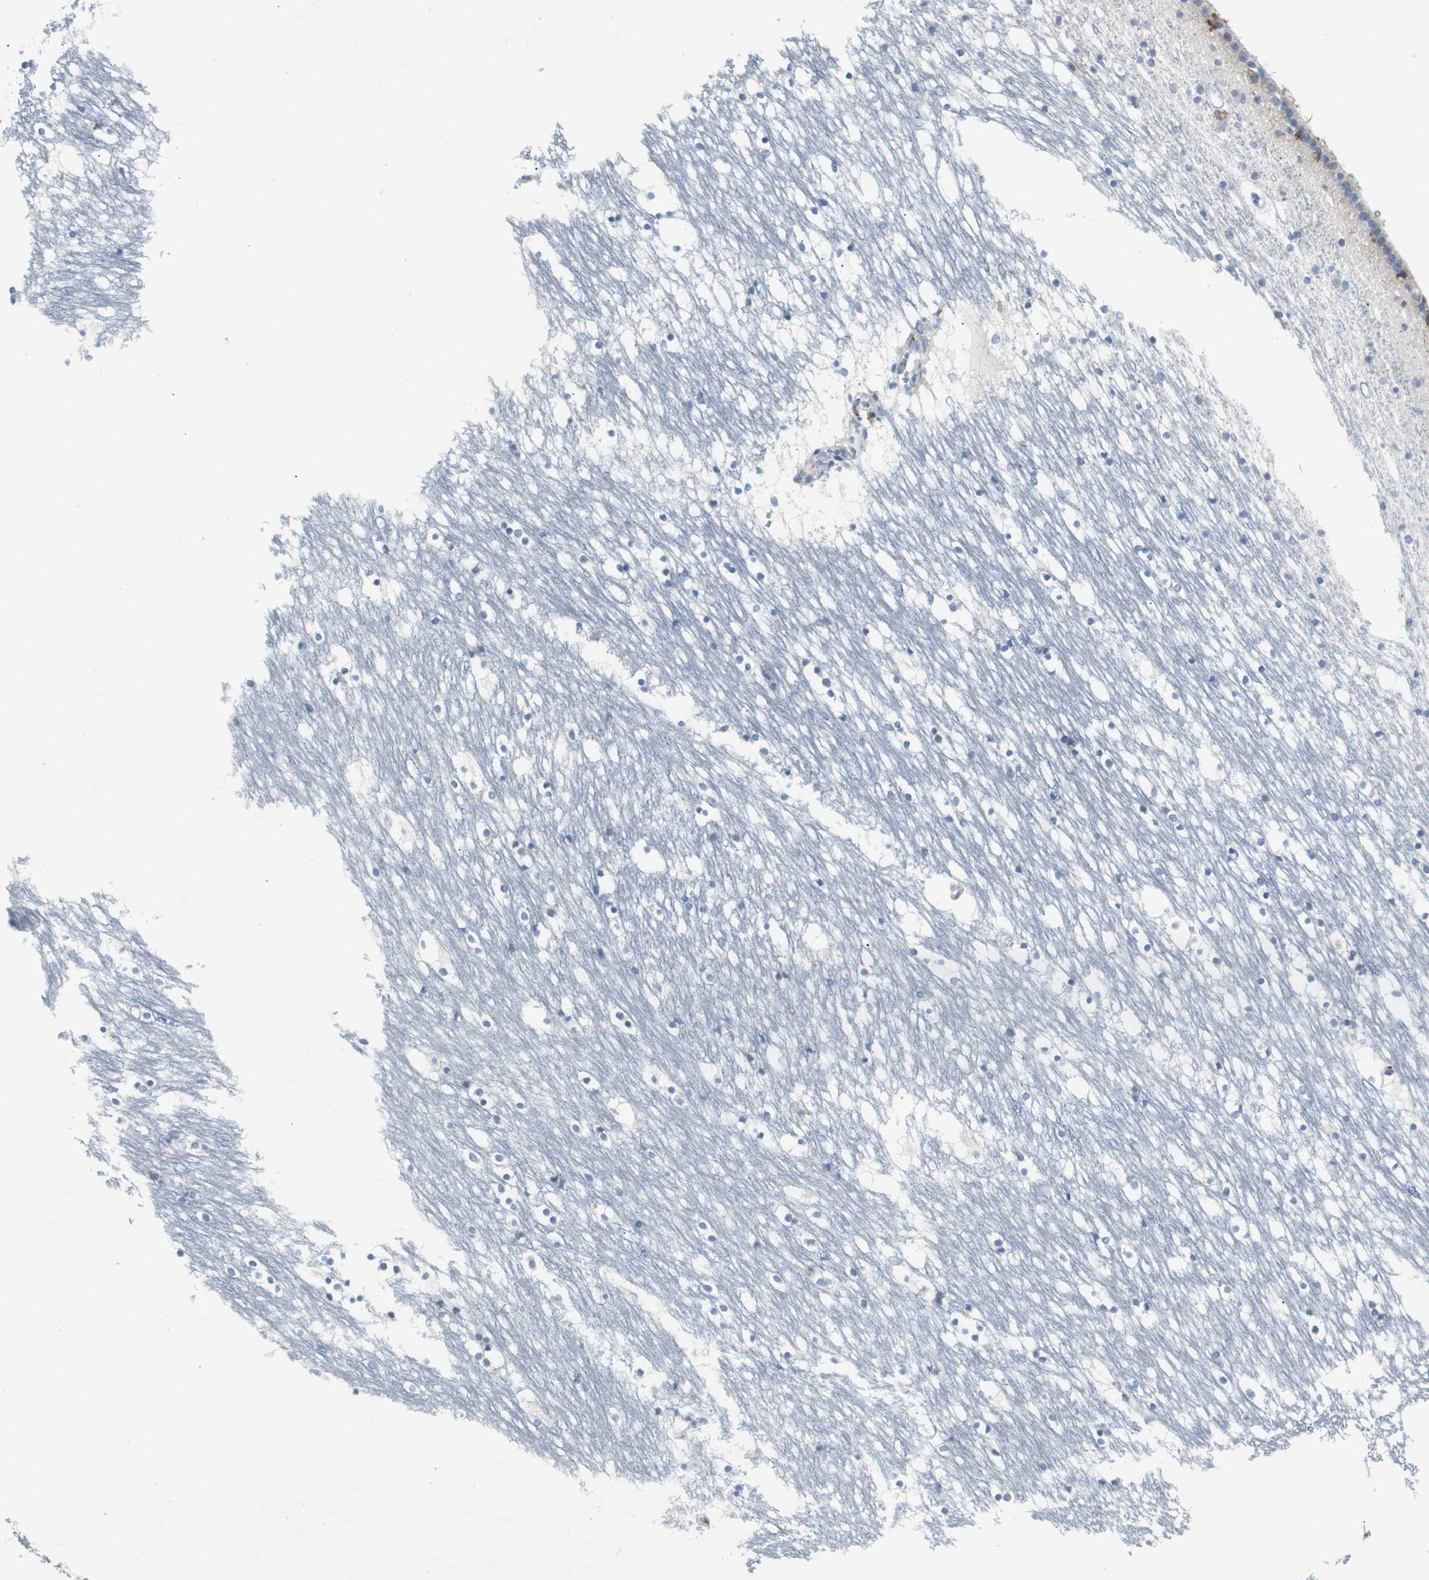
{"staining": {"intensity": "negative", "quantity": "none", "location": "none"}, "tissue": "caudate", "cell_type": "Glial cells", "image_type": "normal", "snomed": [{"axis": "morphology", "description": "Normal tissue, NOS"}, {"axis": "topography", "description": "Lateral ventricle wall"}], "caption": "Immunohistochemistry (IHC) of unremarkable human caudate displays no expression in glial cells.", "gene": "BBC3", "patient": {"sex": "male", "age": 45}}